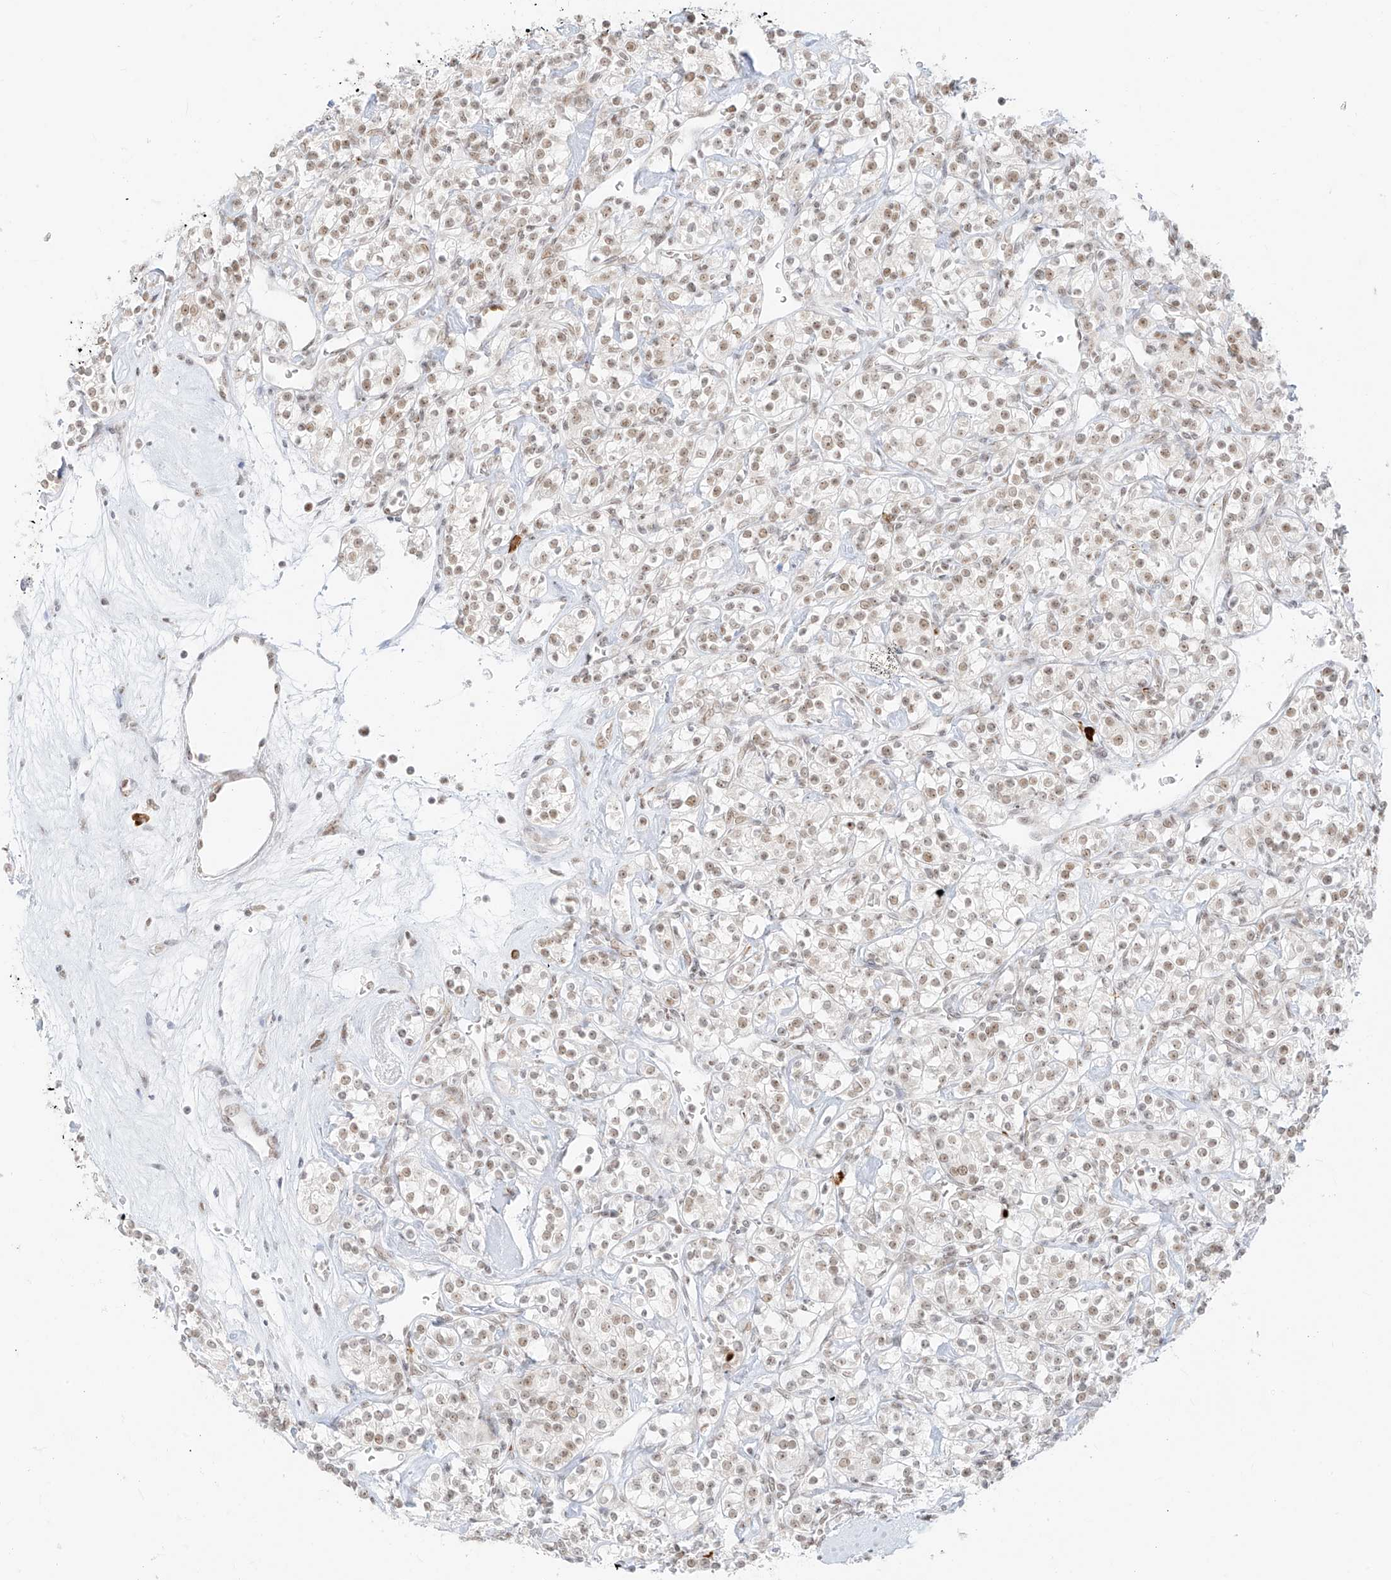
{"staining": {"intensity": "weak", "quantity": "25%-75%", "location": "nuclear"}, "tissue": "renal cancer", "cell_type": "Tumor cells", "image_type": "cancer", "snomed": [{"axis": "morphology", "description": "Adenocarcinoma, NOS"}, {"axis": "topography", "description": "Kidney"}], "caption": "A high-resolution photomicrograph shows IHC staining of renal adenocarcinoma, which reveals weak nuclear positivity in about 25%-75% of tumor cells. The staining is performed using DAB (3,3'-diaminobenzidine) brown chromogen to label protein expression. The nuclei are counter-stained blue using hematoxylin.", "gene": "SUPT5H", "patient": {"sex": "male", "age": 77}}